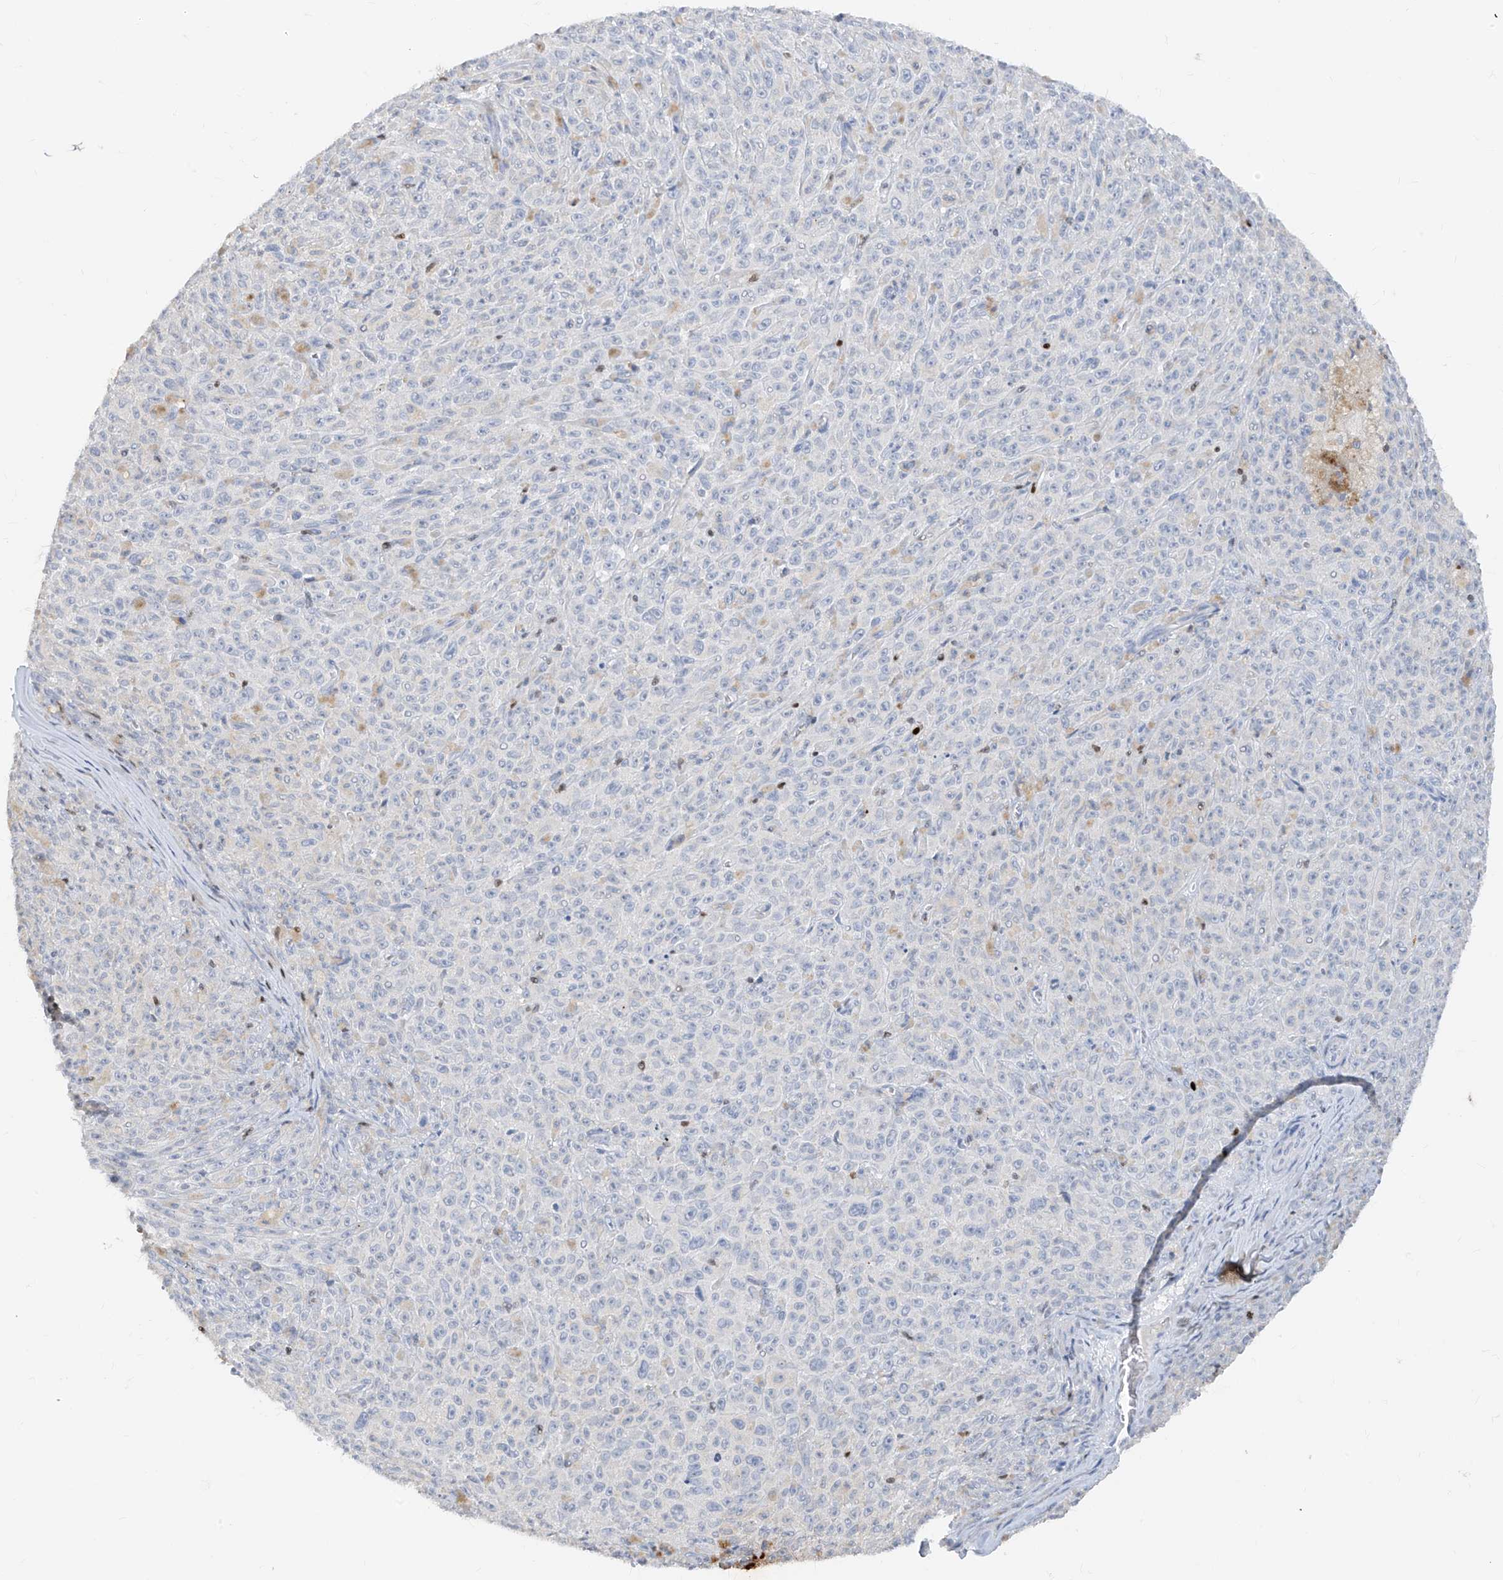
{"staining": {"intensity": "negative", "quantity": "none", "location": "none"}, "tissue": "melanoma", "cell_type": "Tumor cells", "image_type": "cancer", "snomed": [{"axis": "morphology", "description": "Malignant melanoma, NOS"}, {"axis": "topography", "description": "Skin"}], "caption": "An IHC photomicrograph of melanoma is shown. There is no staining in tumor cells of melanoma.", "gene": "TBX21", "patient": {"sex": "female", "age": 82}}